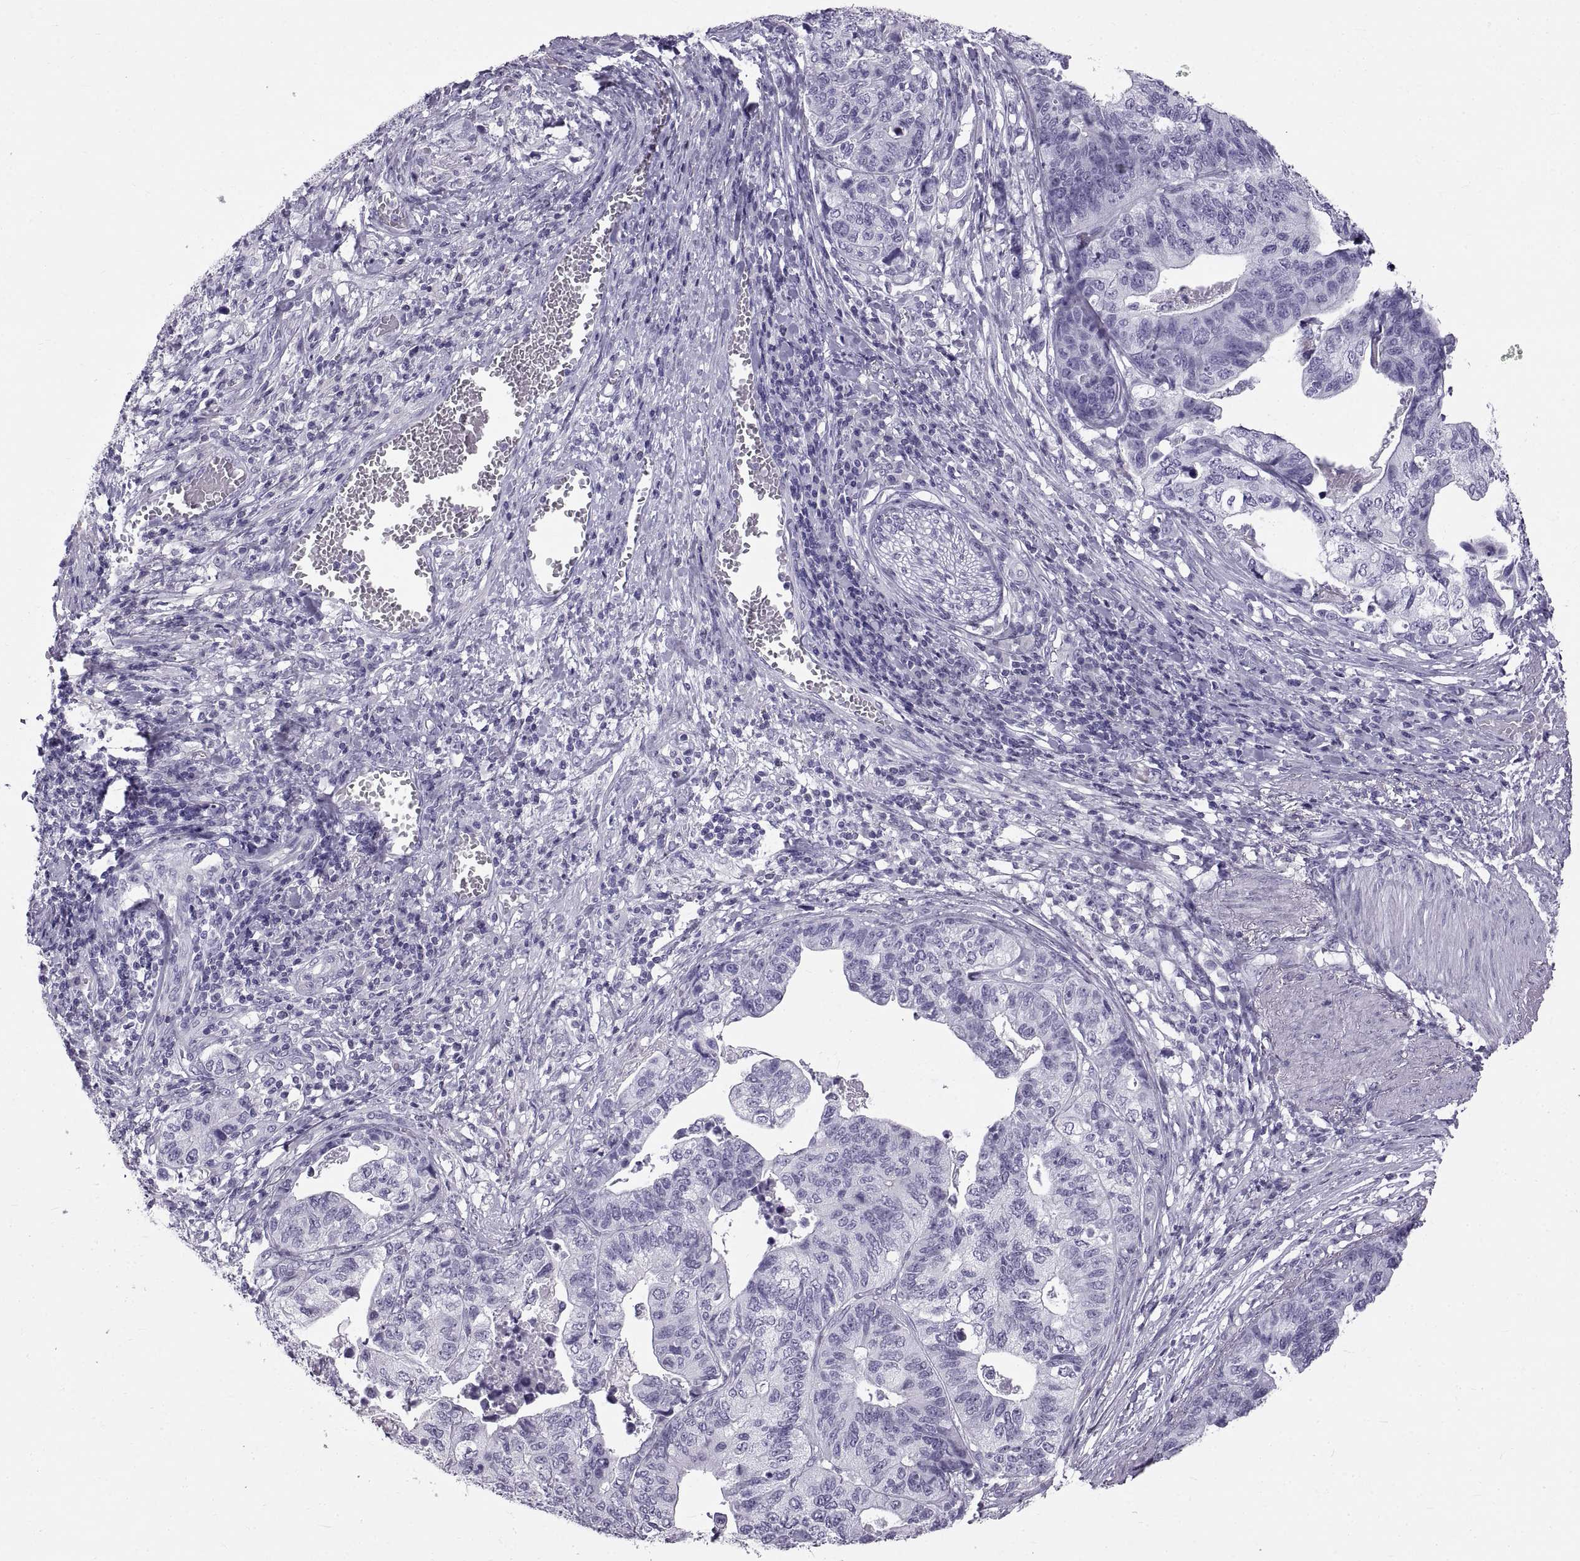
{"staining": {"intensity": "negative", "quantity": "none", "location": "none"}, "tissue": "stomach cancer", "cell_type": "Tumor cells", "image_type": "cancer", "snomed": [{"axis": "morphology", "description": "Adenocarcinoma, NOS"}, {"axis": "topography", "description": "Stomach, upper"}], "caption": "Tumor cells are negative for brown protein staining in stomach adenocarcinoma.", "gene": "WFDC8", "patient": {"sex": "female", "age": 67}}